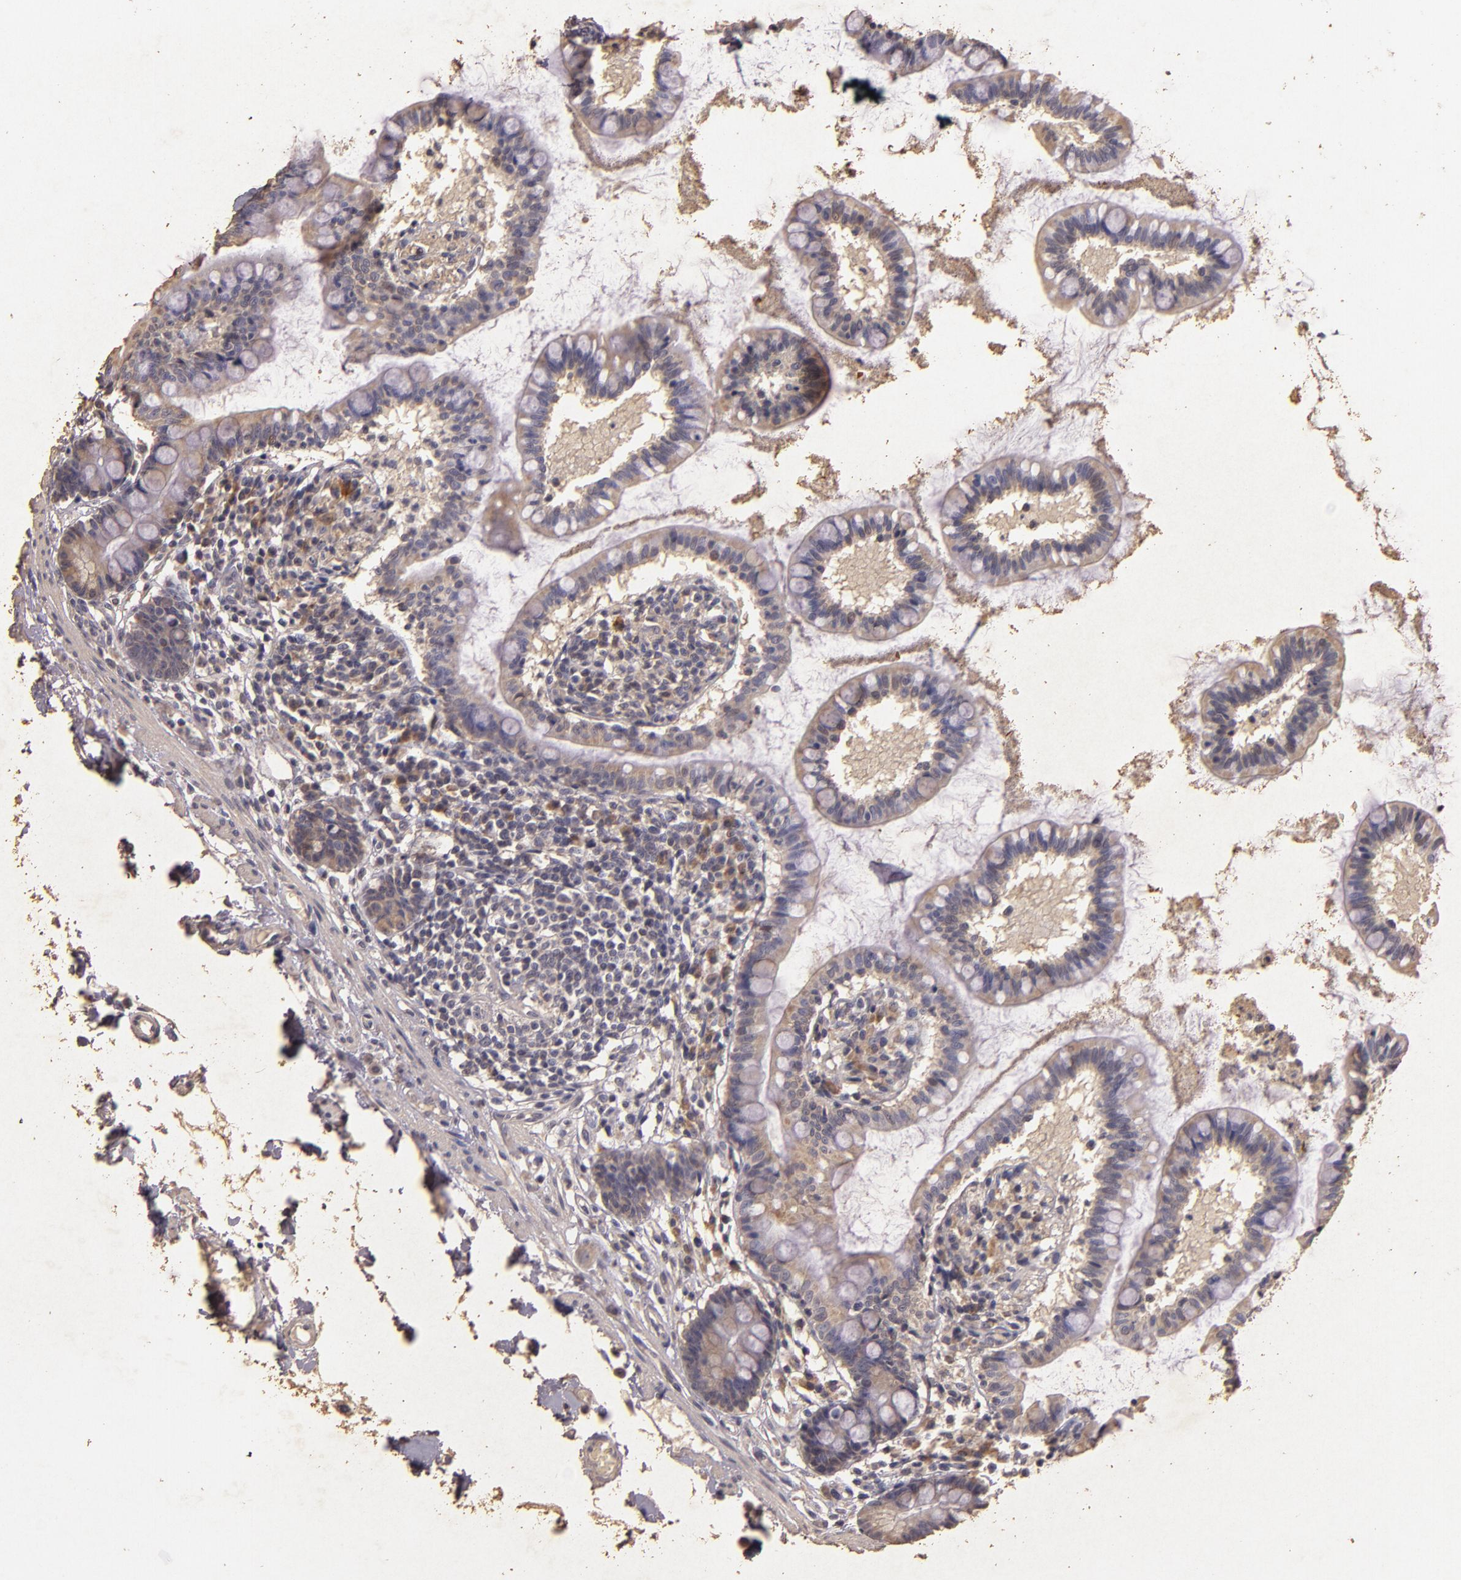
{"staining": {"intensity": "negative", "quantity": "none", "location": "none"}, "tissue": "small intestine", "cell_type": "Glandular cells", "image_type": "normal", "snomed": [{"axis": "morphology", "description": "Normal tissue, NOS"}, {"axis": "topography", "description": "Small intestine"}], "caption": "DAB immunohistochemical staining of benign human small intestine displays no significant staining in glandular cells.", "gene": "BCL2L13", "patient": {"sex": "female", "age": 61}}